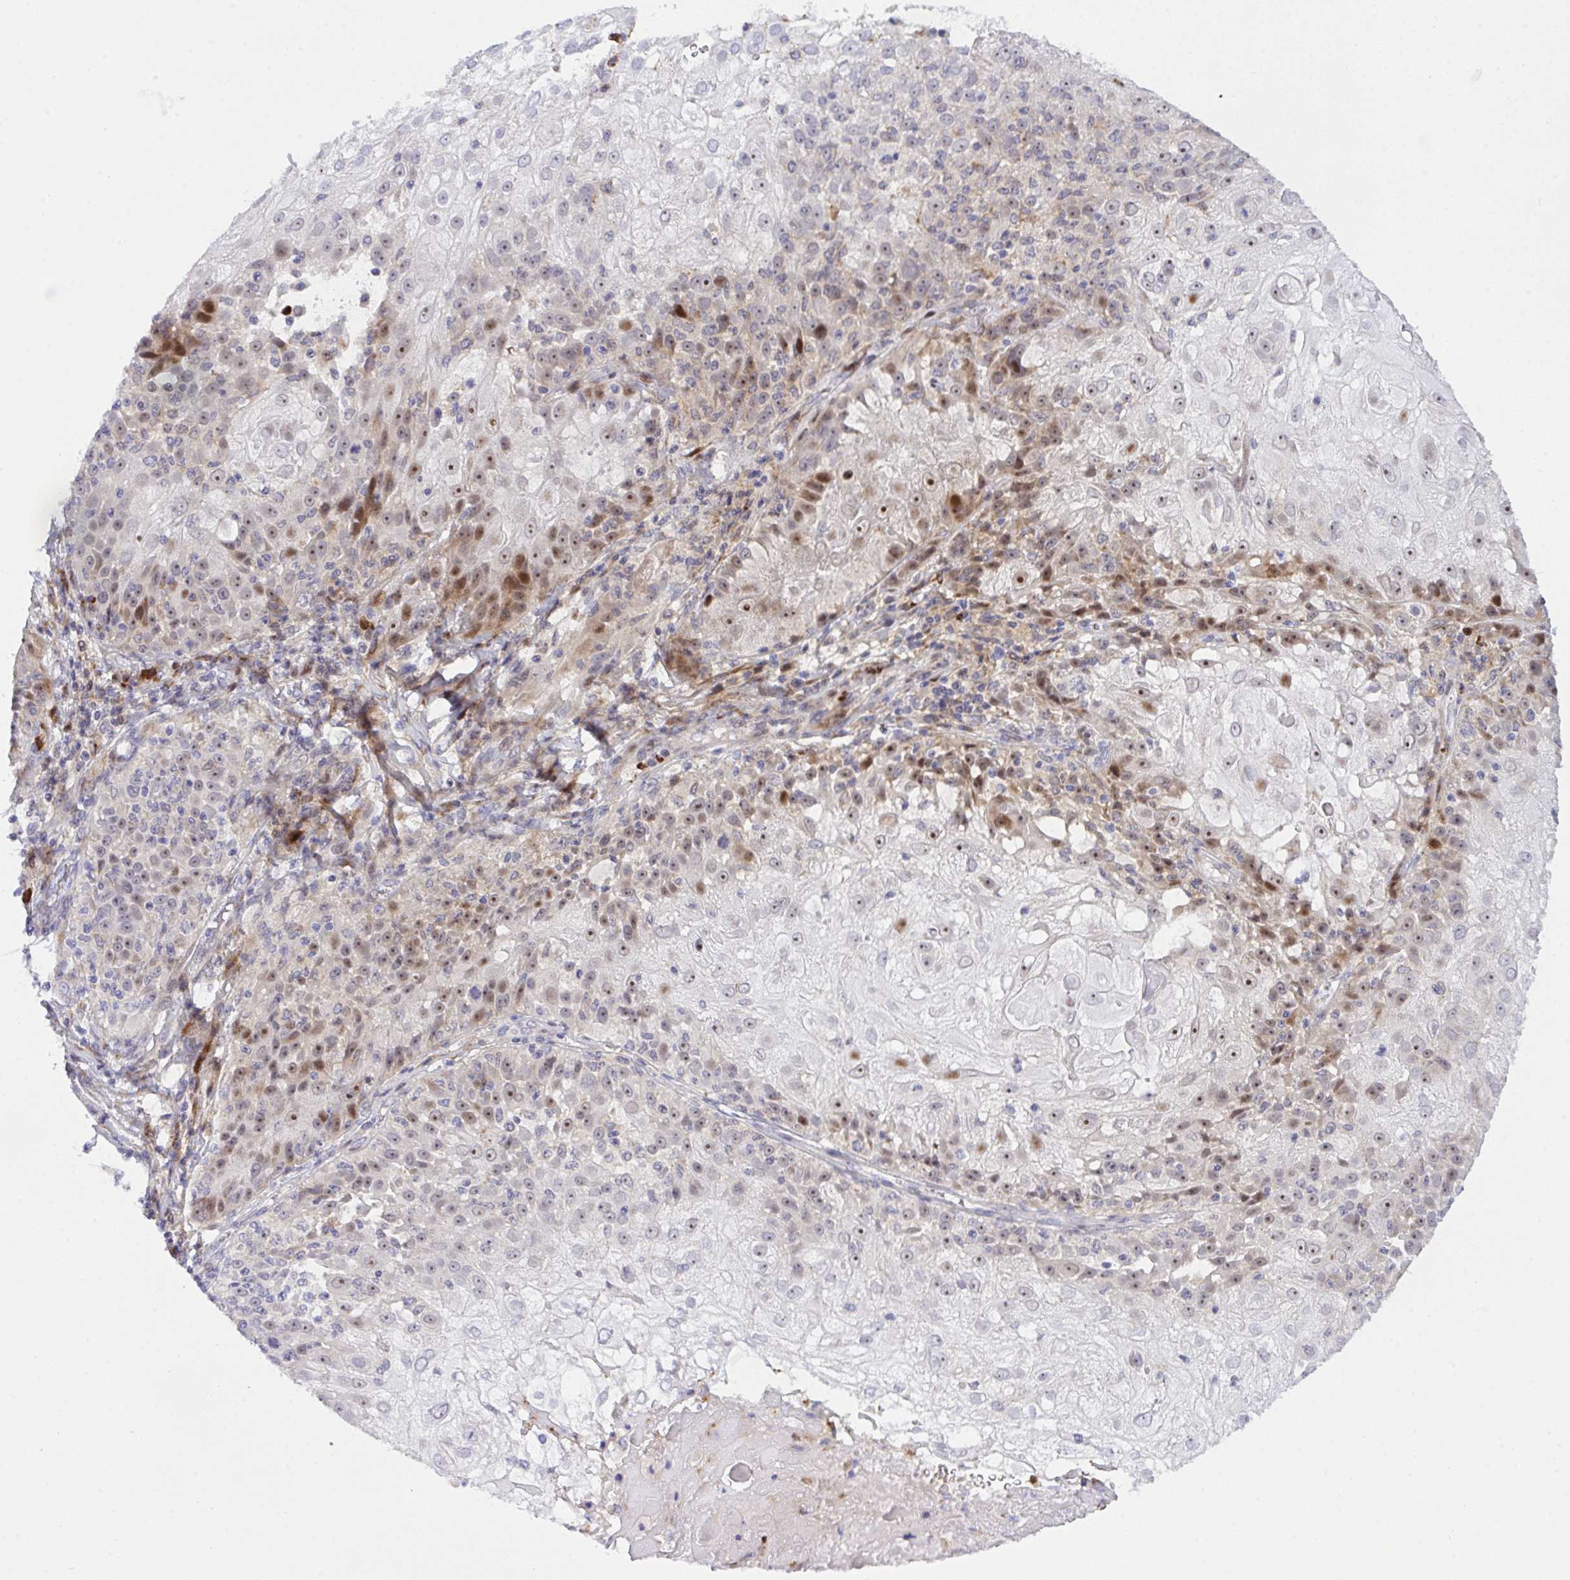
{"staining": {"intensity": "moderate", "quantity": "25%-75%", "location": "nuclear"}, "tissue": "skin cancer", "cell_type": "Tumor cells", "image_type": "cancer", "snomed": [{"axis": "morphology", "description": "Normal tissue, NOS"}, {"axis": "morphology", "description": "Squamous cell carcinoma, NOS"}, {"axis": "topography", "description": "Skin"}], "caption": "Tumor cells show moderate nuclear positivity in approximately 25%-75% of cells in skin cancer. Immunohistochemistry (ihc) stains the protein of interest in brown and the nuclei are stained blue.", "gene": "ZNF554", "patient": {"sex": "female", "age": 83}}